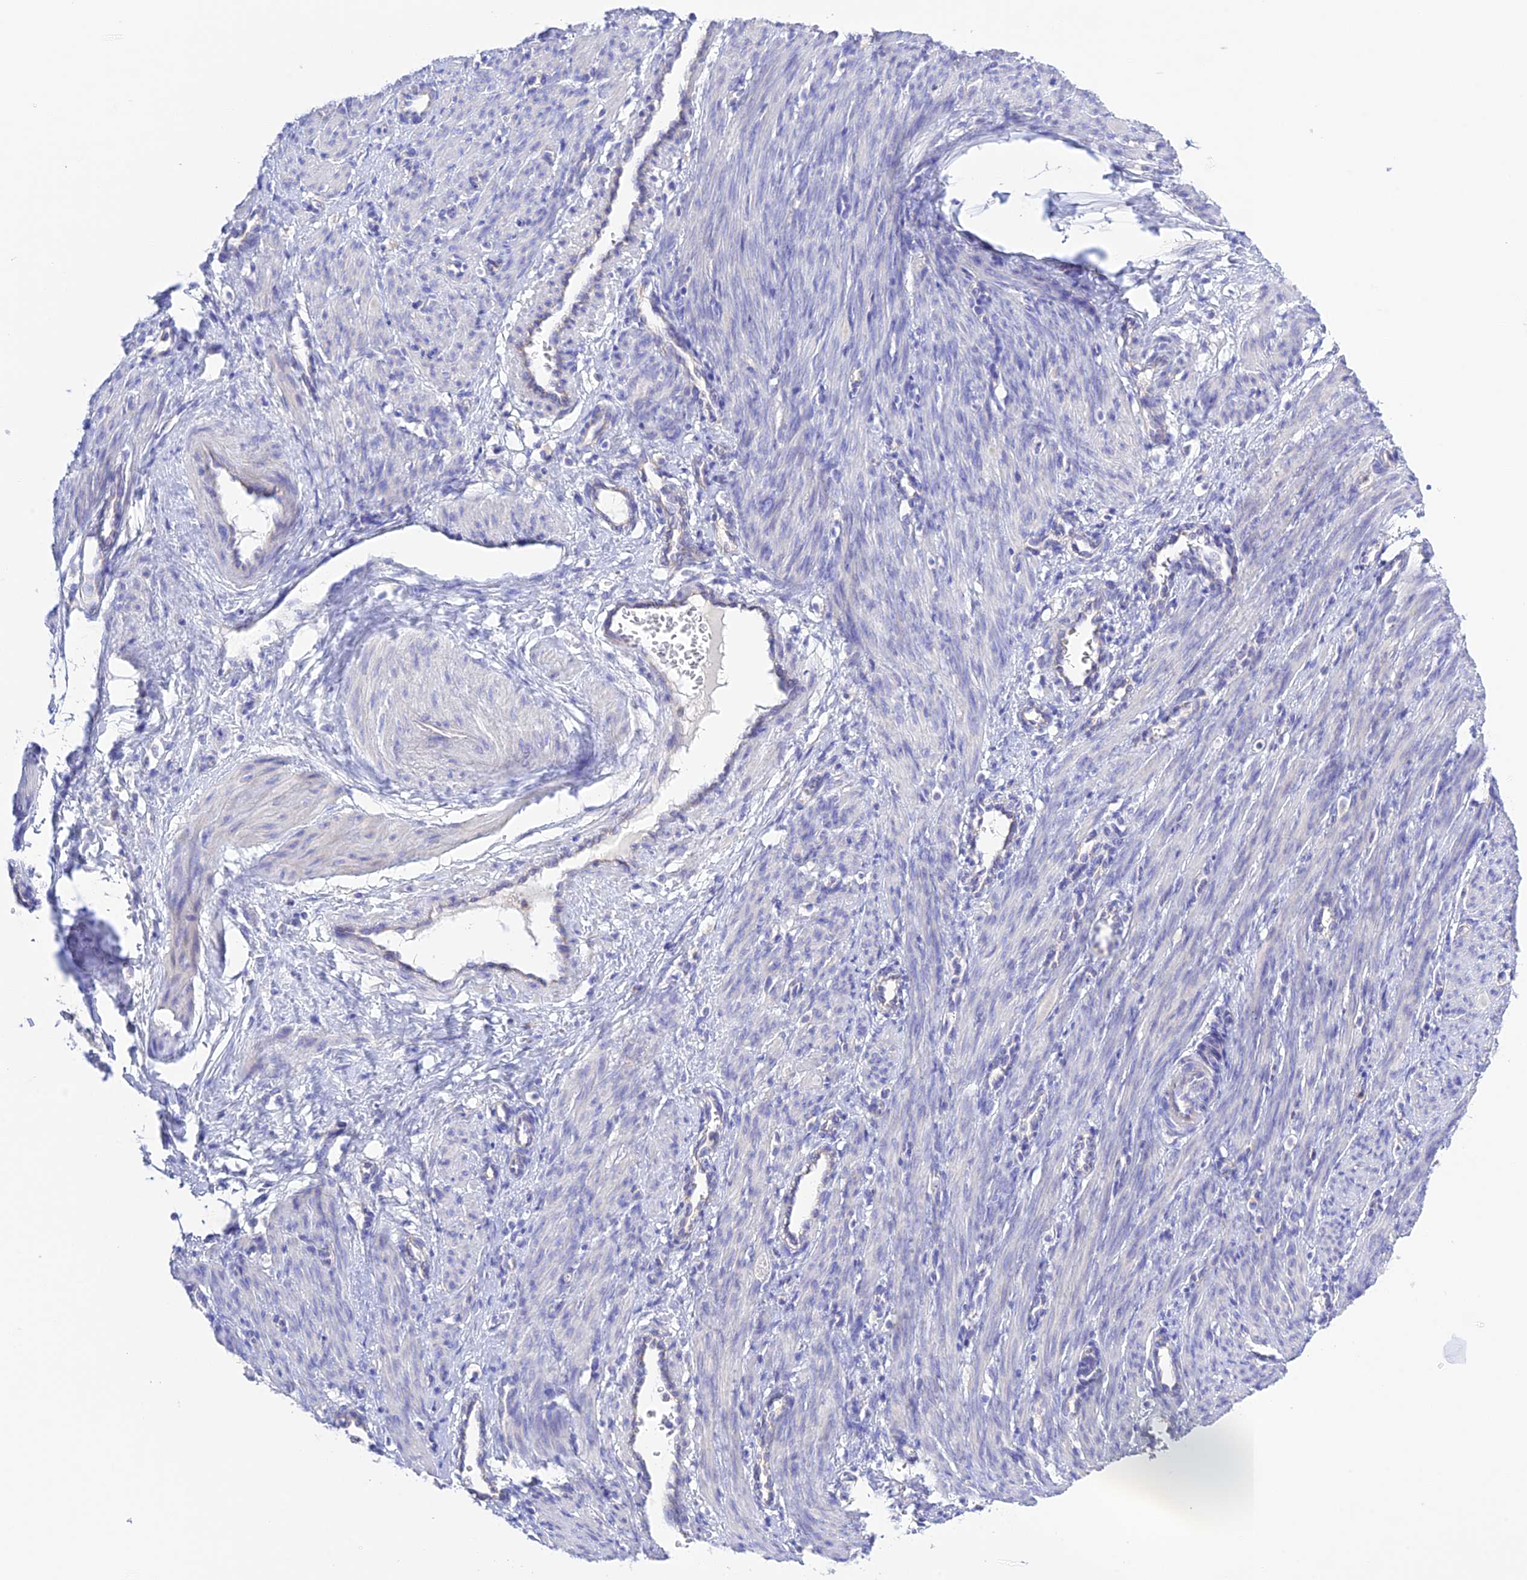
{"staining": {"intensity": "negative", "quantity": "none", "location": "none"}, "tissue": "smooth muscle", "cell_type": "Smooth muscle cells", "image_type": "normal", "snomed": [{"axis": "morphology", "description": "Normal tissue, NOS"}, {"axis": "topography", "description": "Endometrium"}], "caption": "High power microscopy histopathology image of an IHC micrograph of unremarkable smooth muscle, revealing no significant expression in smooth muscle cells.", "gene": "CHSY3", "patient": {"sex": "female", "age": 33}}